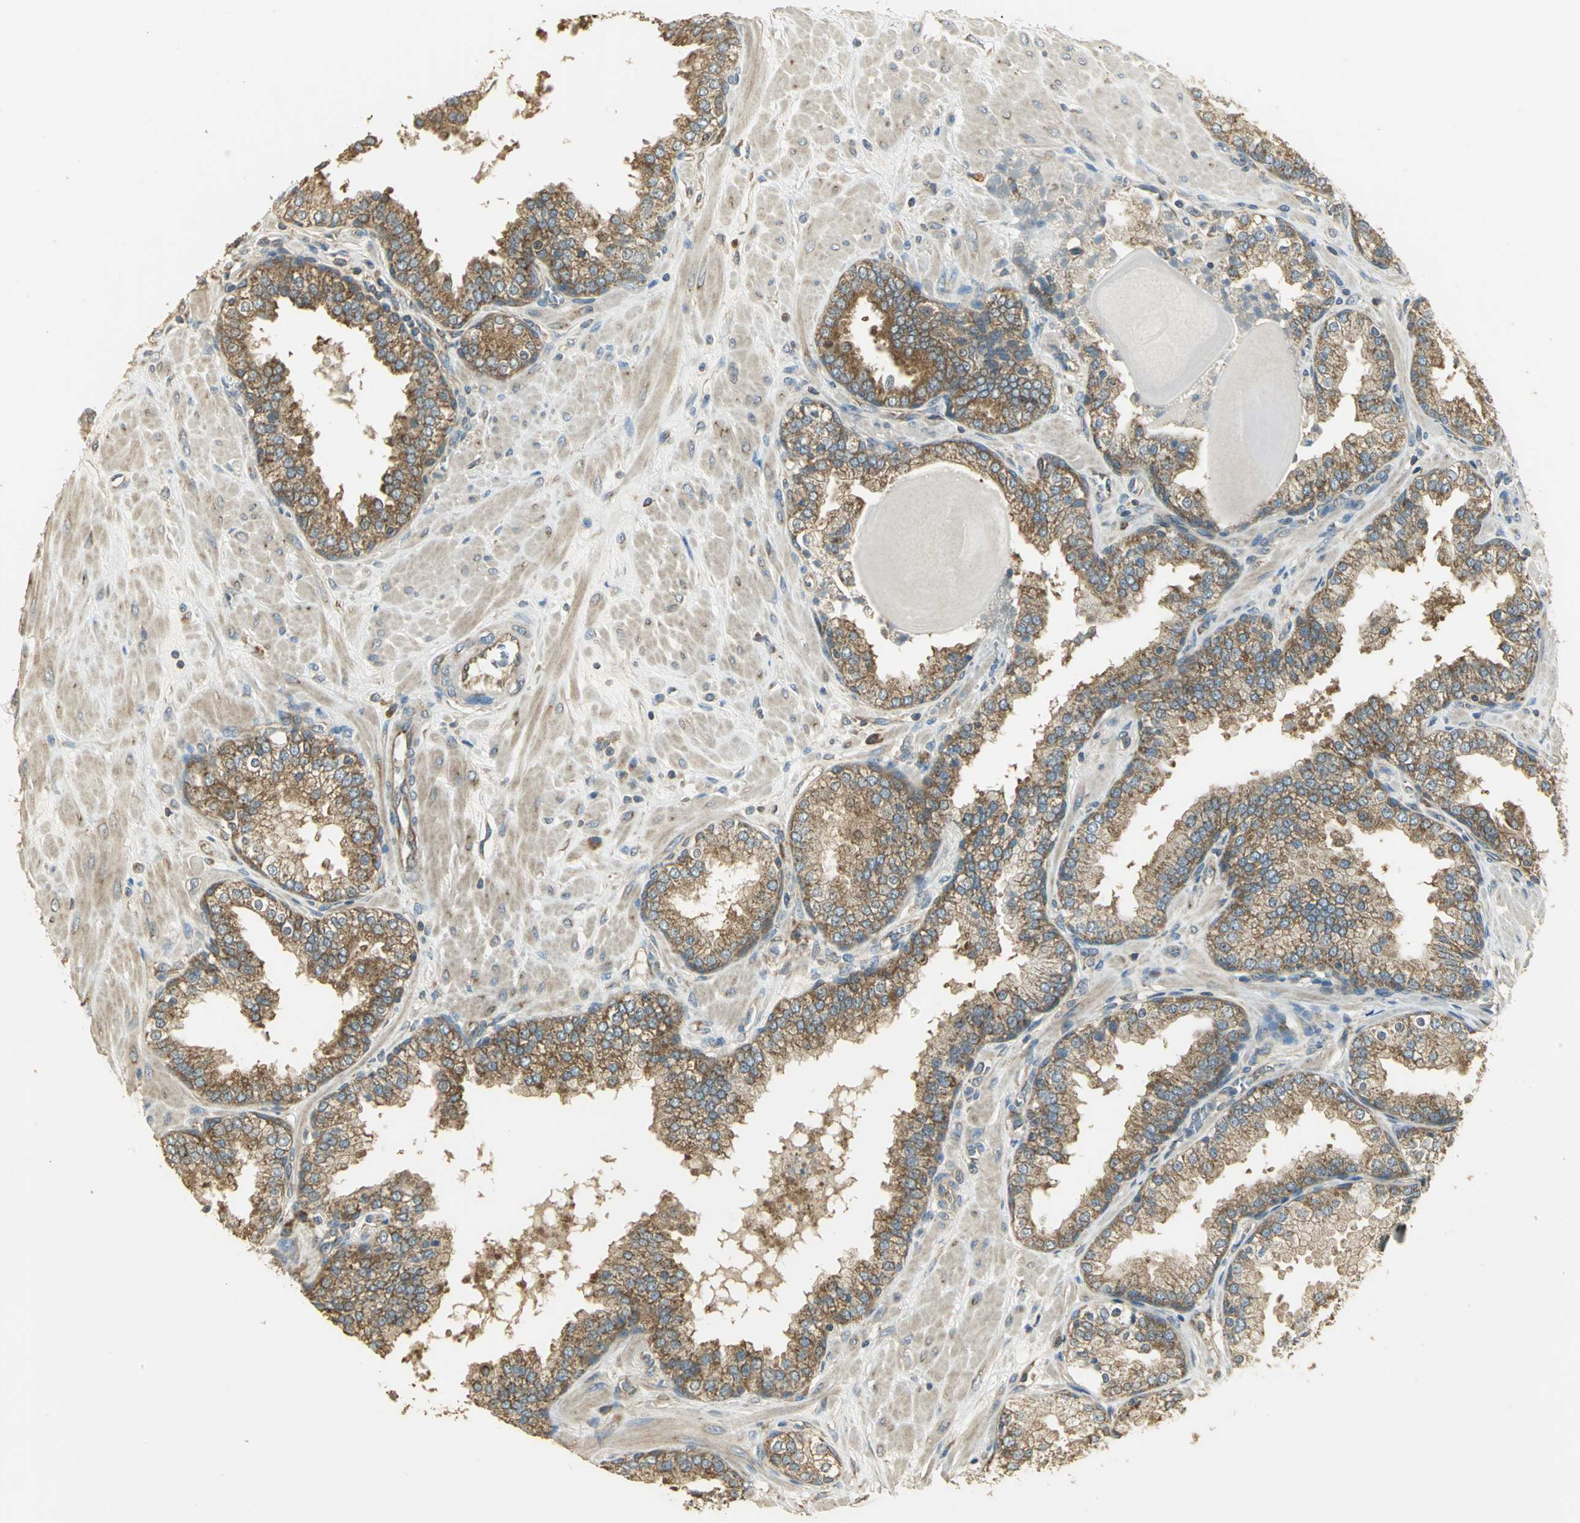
{"staining": {"intensity": "moderate", "quantity": ">75%", "location": "cytoplasmic/membranous"}, "tissue": "prostate", "cell_type": "Glandular cells", "image_type": "normal", "snomed": [{"axis": "morphology", "description": "Normal tissue, NOS"}, {"axis": "topography", "description": "Prostate"}], "caption": "The image displays a brown stain indicating the presence of a protein in the cytoplasmic/membranous of glandular cells in prostate.", "gene": "RARS1", "patient": {"sex": "male", "age": 51}}